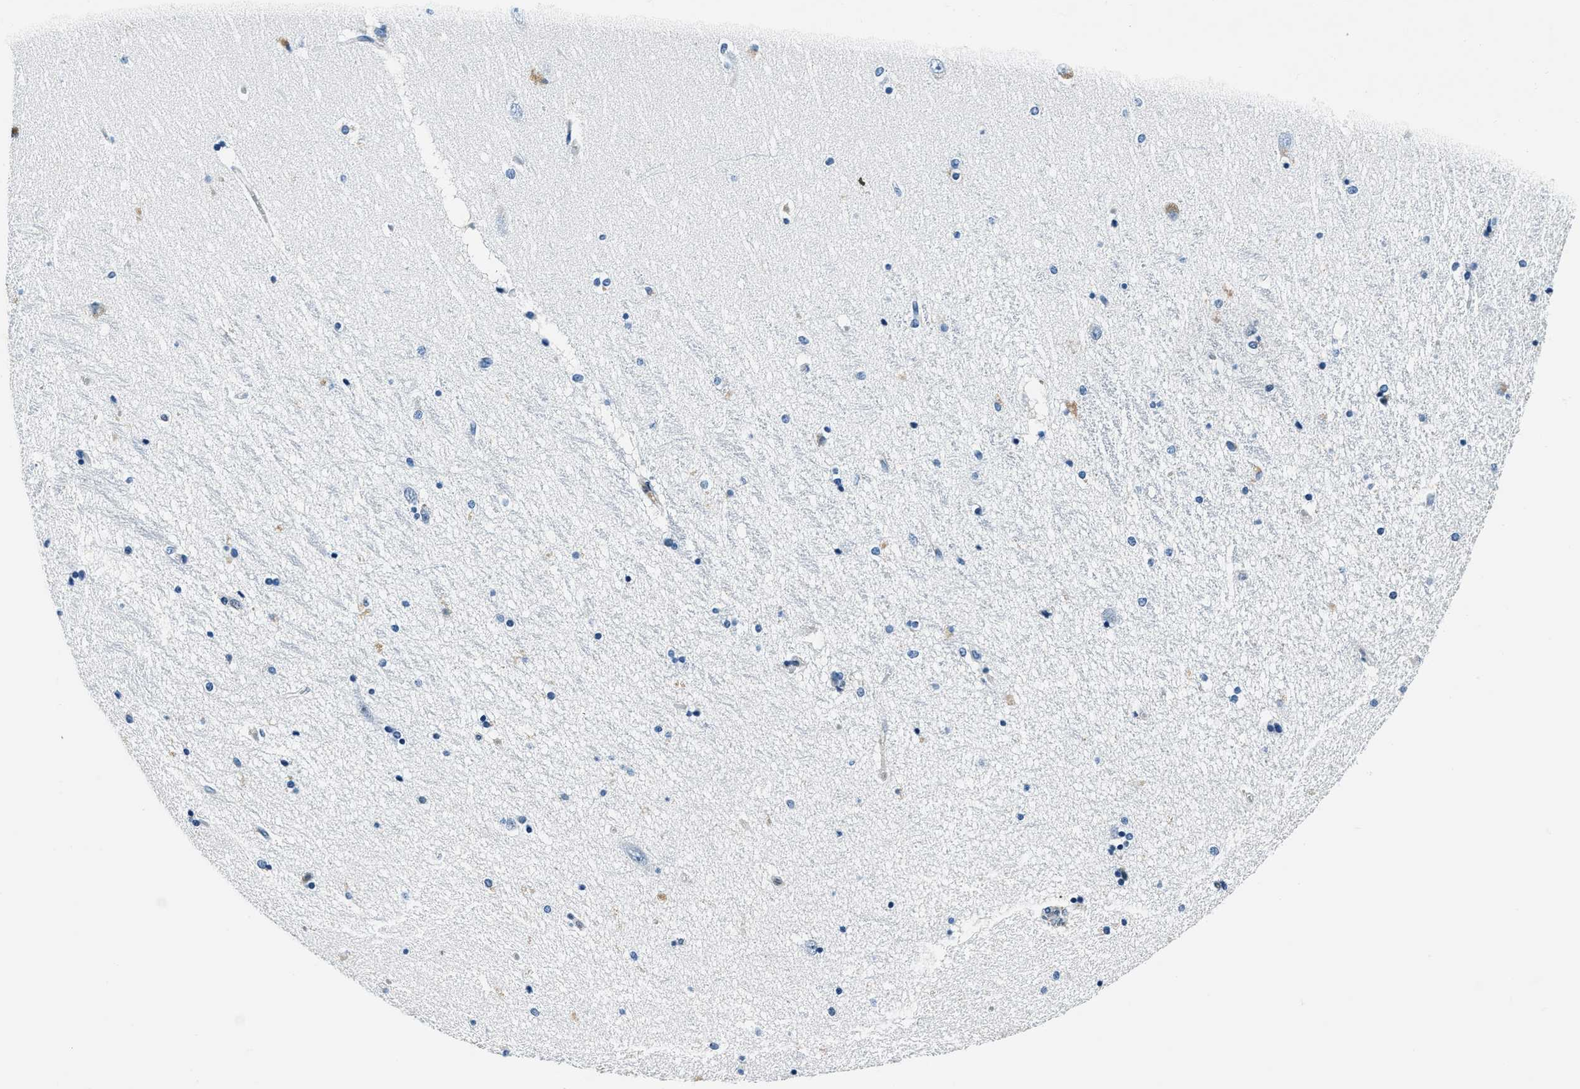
{"staining": {"intensity": "moderate", "quantity": "<25%", "location": "cytoplasmic/membranous"}, "tissue": "hippocampus", "cell_type": "Glial cells", "image_type": "normal", "snomed": [{"axis": "morphology", "description": "Normal tissue, NOS"}, {"axis": "topography", "description": "Hippocampus"}], "caption": "Immunohistochemical staining of unremarkable human hippocampus reveals <25% levels of moderate cytoplasmic/membranous protein expression in about <25% of glial cells.", "gene": "PTPDC1", "patient": {"sex": "female", "age": 54}}